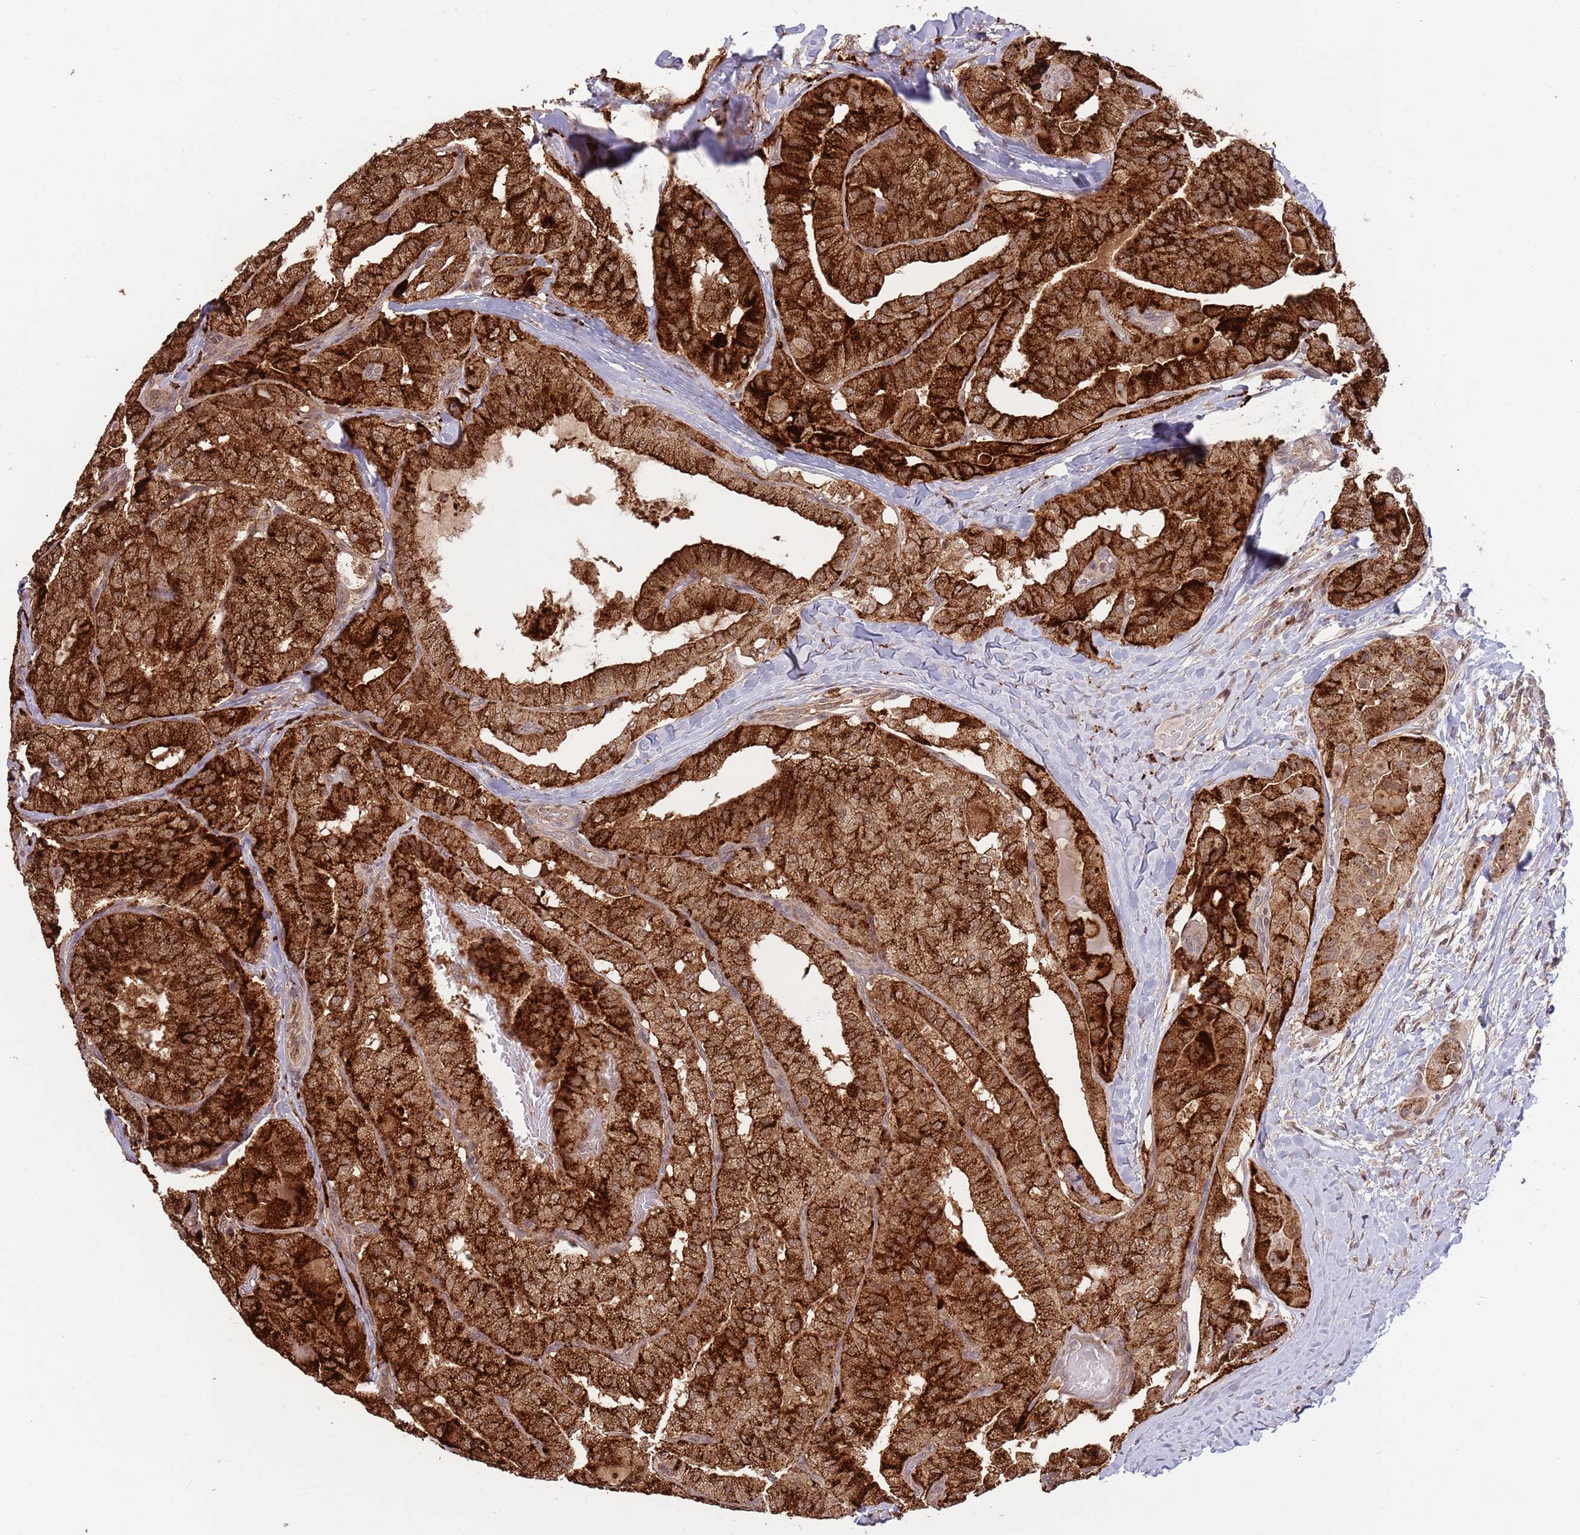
{"staining": {"intensity": "strong", "quantity": ">75%", "location": "cytoplasmic/membranous"}, "tissue": "thyroid cancer", "cell_type": "Tumor cells", "image_type": "cancer", "snomed": [{"axis": "morphology", "description": "Normal tissue, NOS"}, {"axis": "morphology", "description": "Papillary adenocarcinoma, NOS"}, {"axis": "topography", "description": "Thyroid gland"}], "caption": "Human thyroid cancer (papillary adenocarcinoma) stained with a brown dye exhibits strong cytoplasmic/membranous positive expression in approximately >75% of tumor cells.", "gene": "SALL1", "patient": {"sex": "female", "age": 59}}